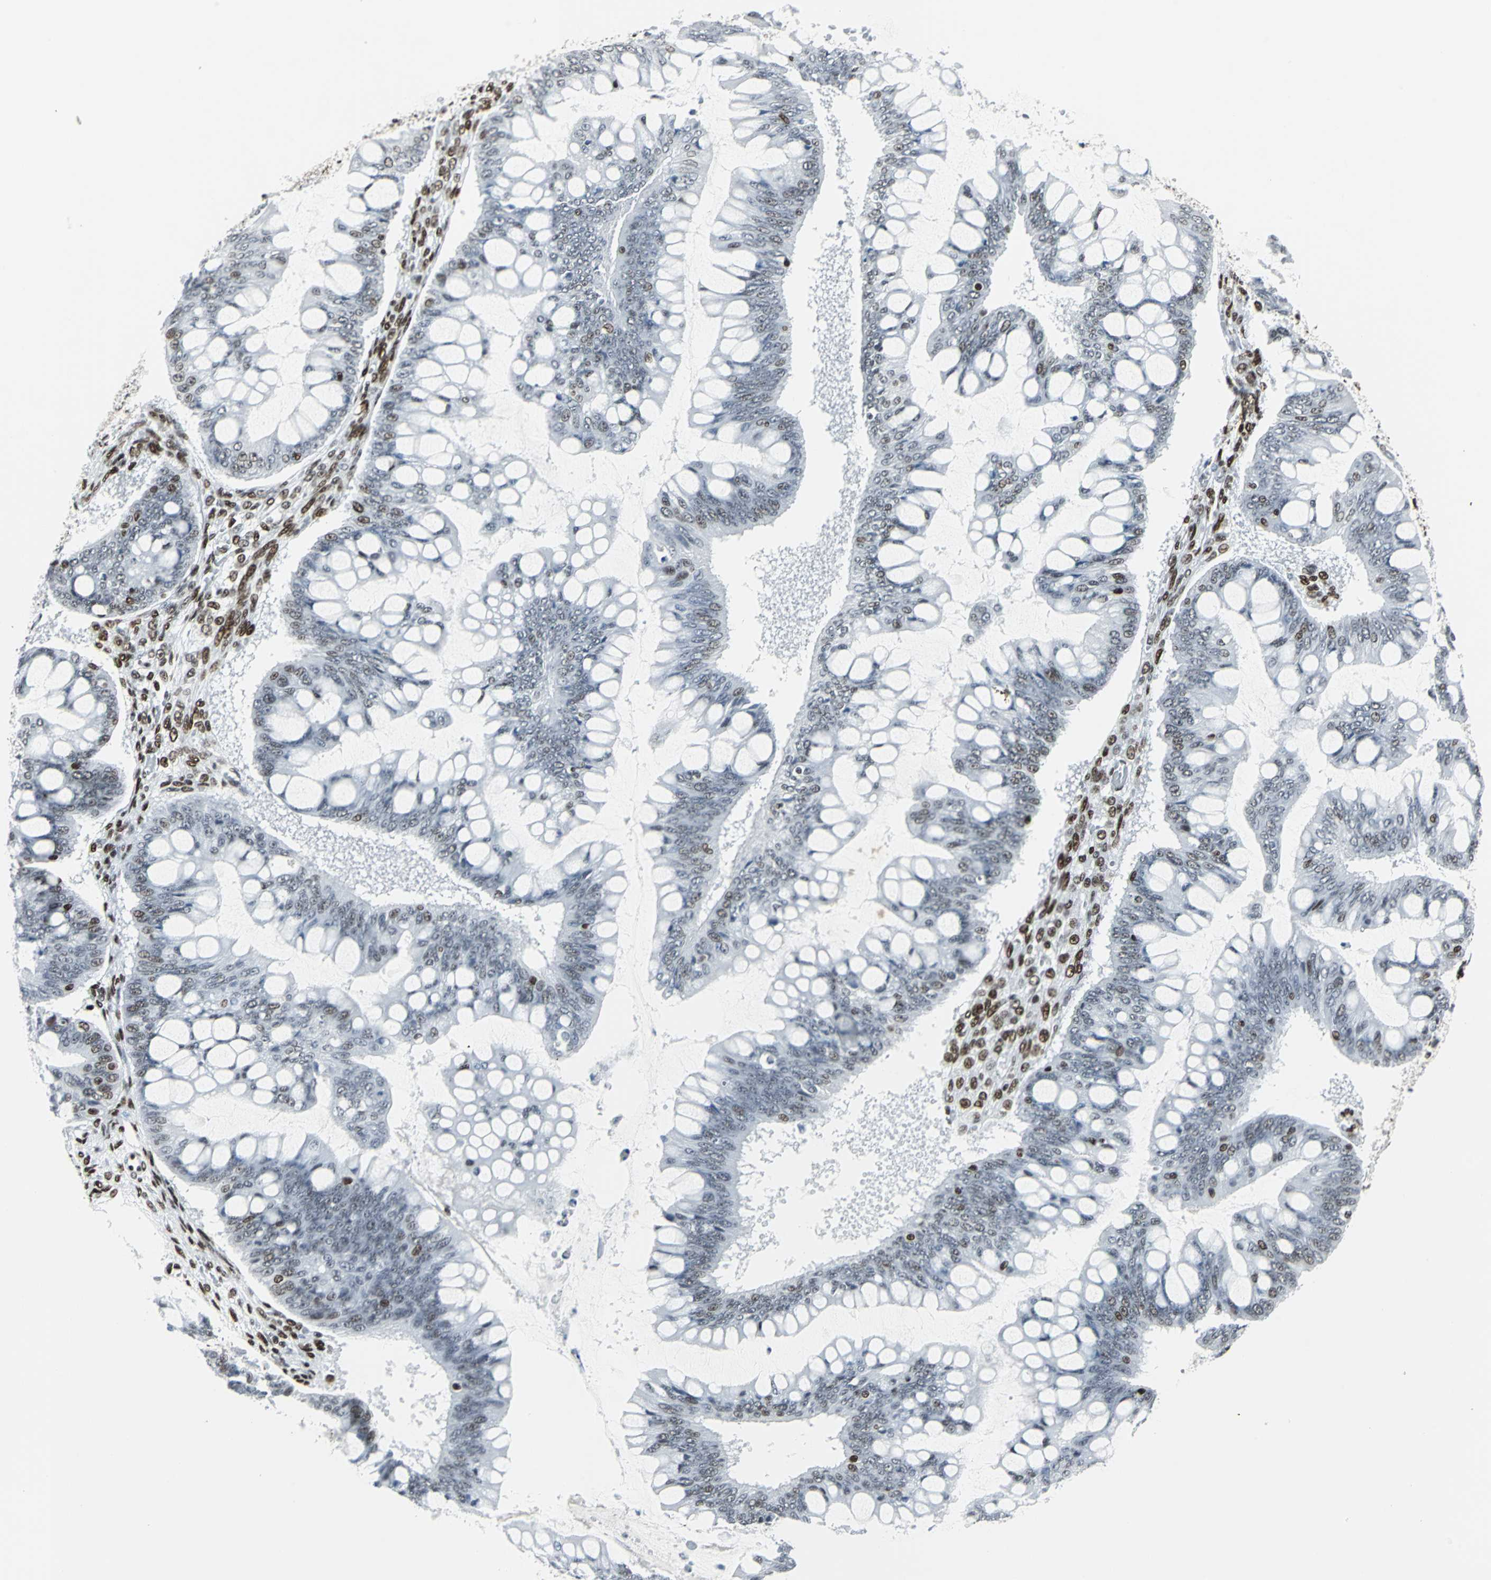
{"staining": {"intensity": "moderate", "quantity": "<25%", "location": "nuclear"}, "tissue": "ovarian cancer", "cell_type": "Tumor cells", "image_type": "cancer", "snomed": [{"axis": "morphology", "description": "Cystadenocarcinoma, mucinous, NOS"}, {"axis": "topography", "description": "Ovary"}], "caption": "The immunohistochemical stain shows moderate nuclear positivity in tumor cells of ovarian cancer (mucinous cystadenocarcinoma) tissue.", "gene": "HDAC2", "patient": {"sex": "female", "age": 73}}